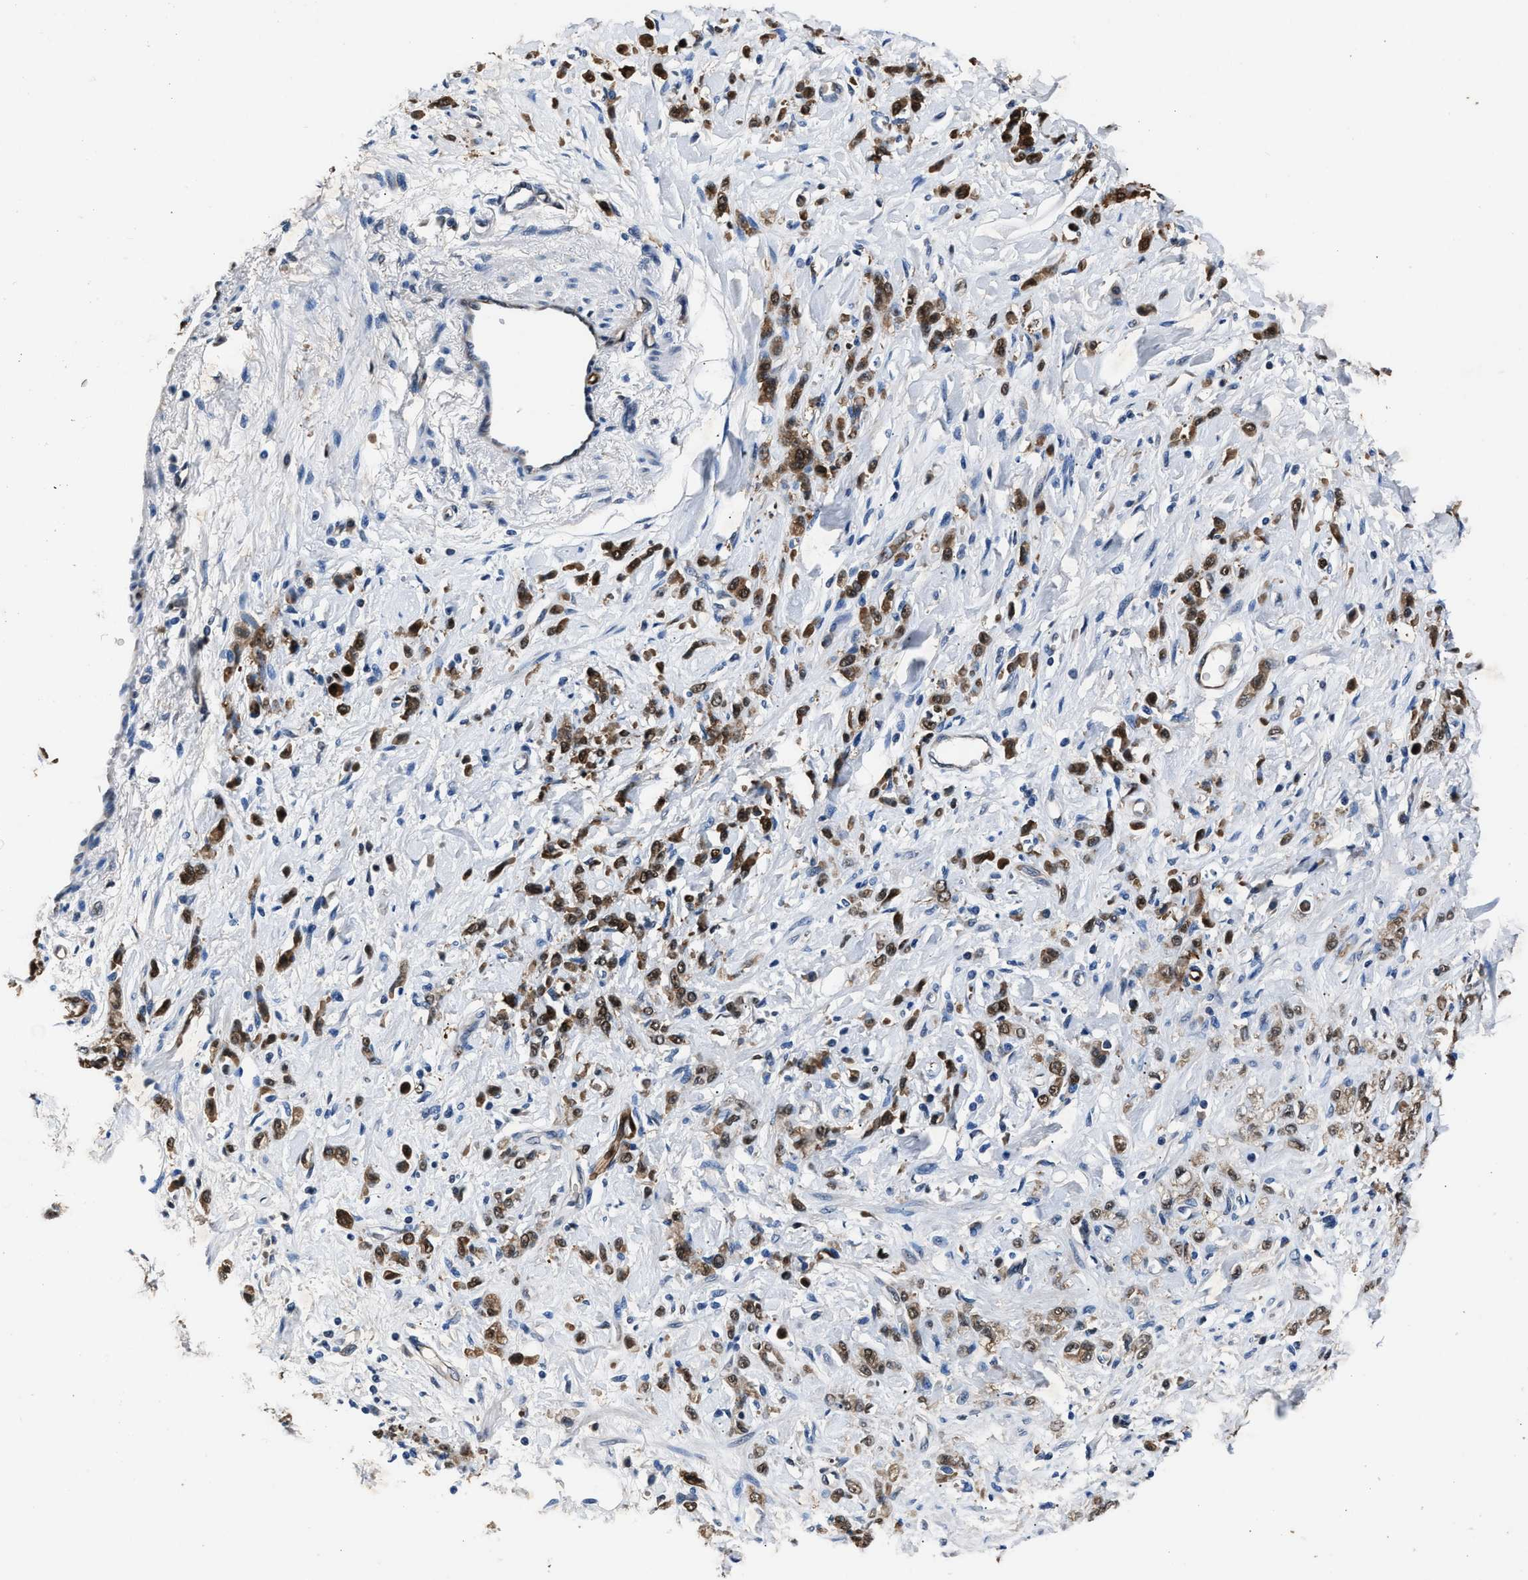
{"staining": {"intensity": "strong", "quantity": ">75%", "location": "cytoplasmic/membranous,nuclear"}, "tissue": "stomach cancer", "cell_type": "Tumor cells", "image_type": "cancer", "snomed": [{"axis": "morphology", "description": "Normal tissue, NOS"}, {"axis": "morphology", "description": "Adenocarcinoma, NOS"}, {"axis": "topography", "description": "Stomach"}], "caption": "Immunohistochemistry (IHC) photomicrograph of stomach adenocarcinoma stained for a protein (brown), which demonstrates high levels of strong cytoplasmic/membranous and nuclear staining in about >75% of tumor cells.", "gene": "PPA1", "patient": {"sex": "male", "age": 82}}